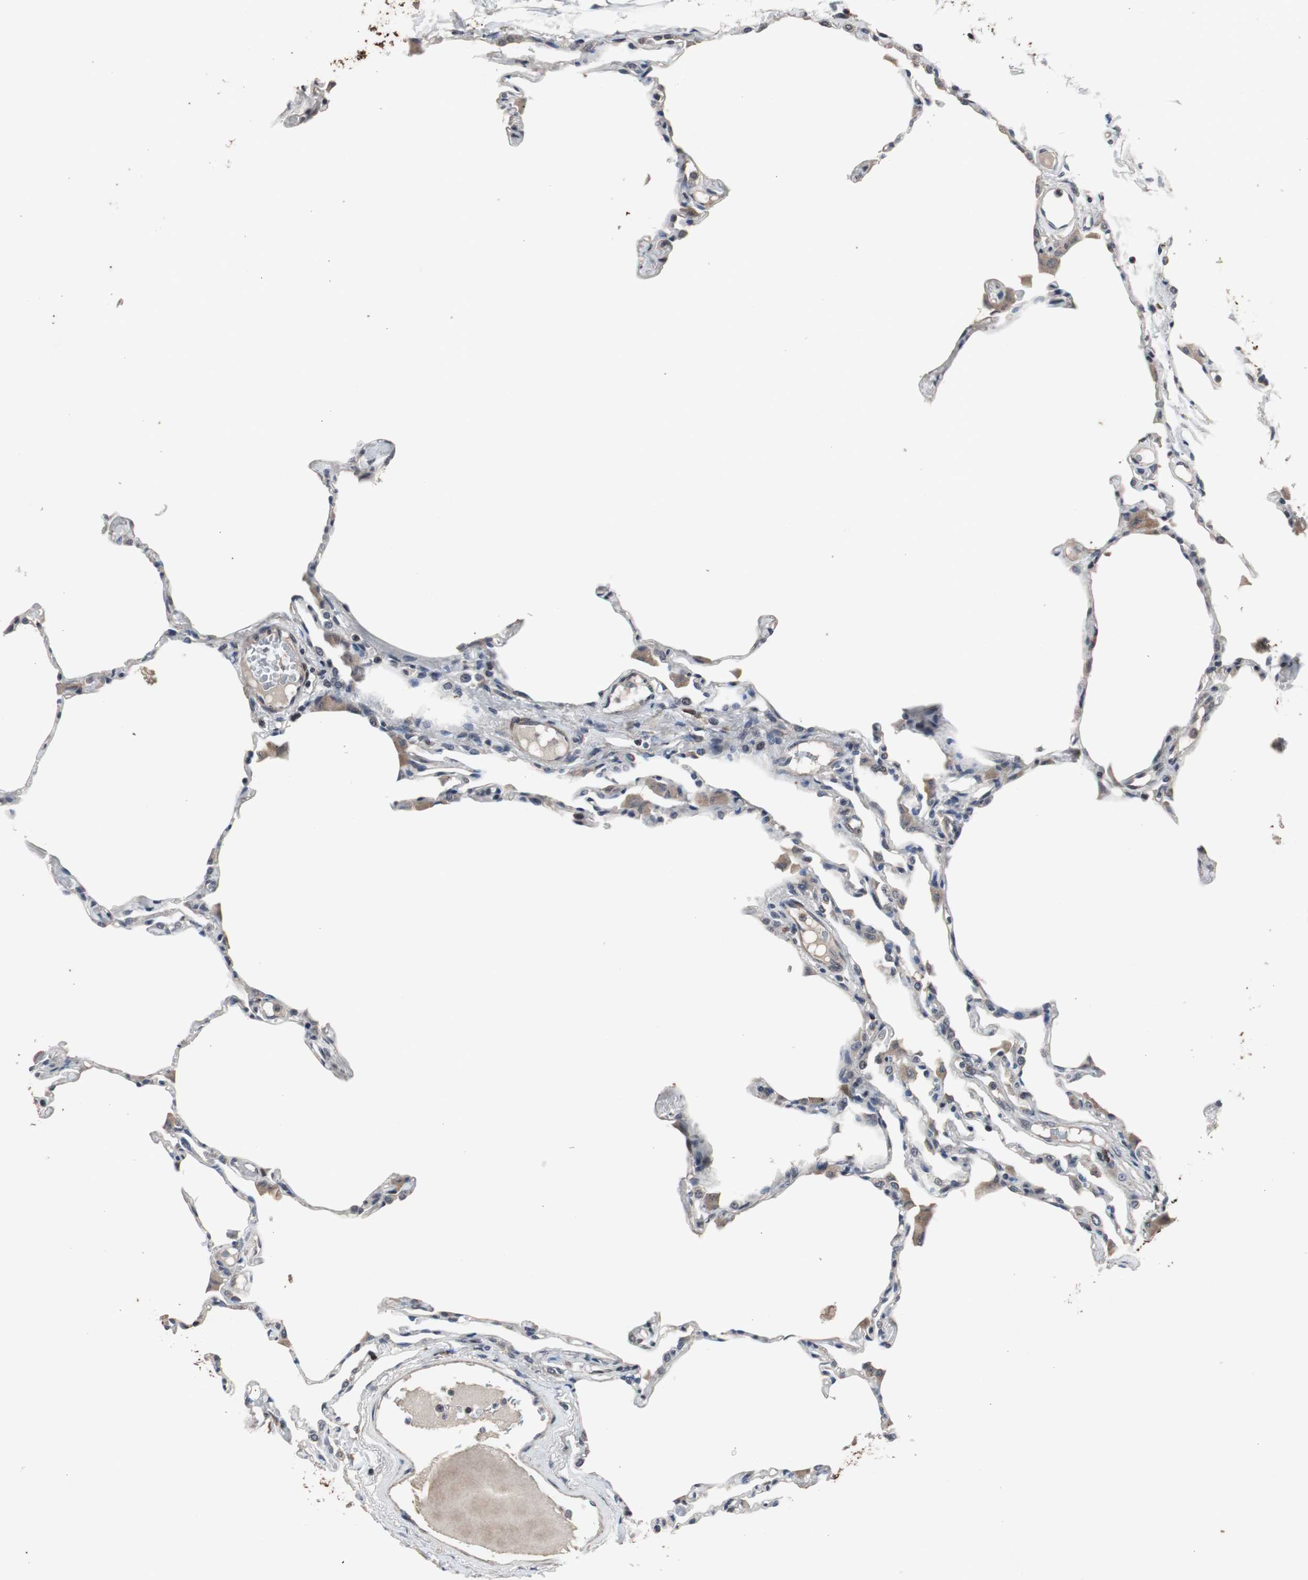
{"staining": {"intensity": "weak", "quantity": "<25%", "location": "nuclear"}, "tissue": "lung", "cell_type": "Alveolar cells", "image_type": "normal", "snomed": [{"axis": "morphology", "description": "Normal tissue, NOS"}, {"axis": "topography", "description": "Lung"}], "caption": "Immunohistochemistry of unremarkable human lung displays no expression in alveolar cells. Brightfield microscopy of immunohistochemistry (IHC) stained with DAB (brown) and hematoxylin (blue), captured at high magnification.", "gene": "CRADD", "patient": {"sex": "female", "age": 49}}